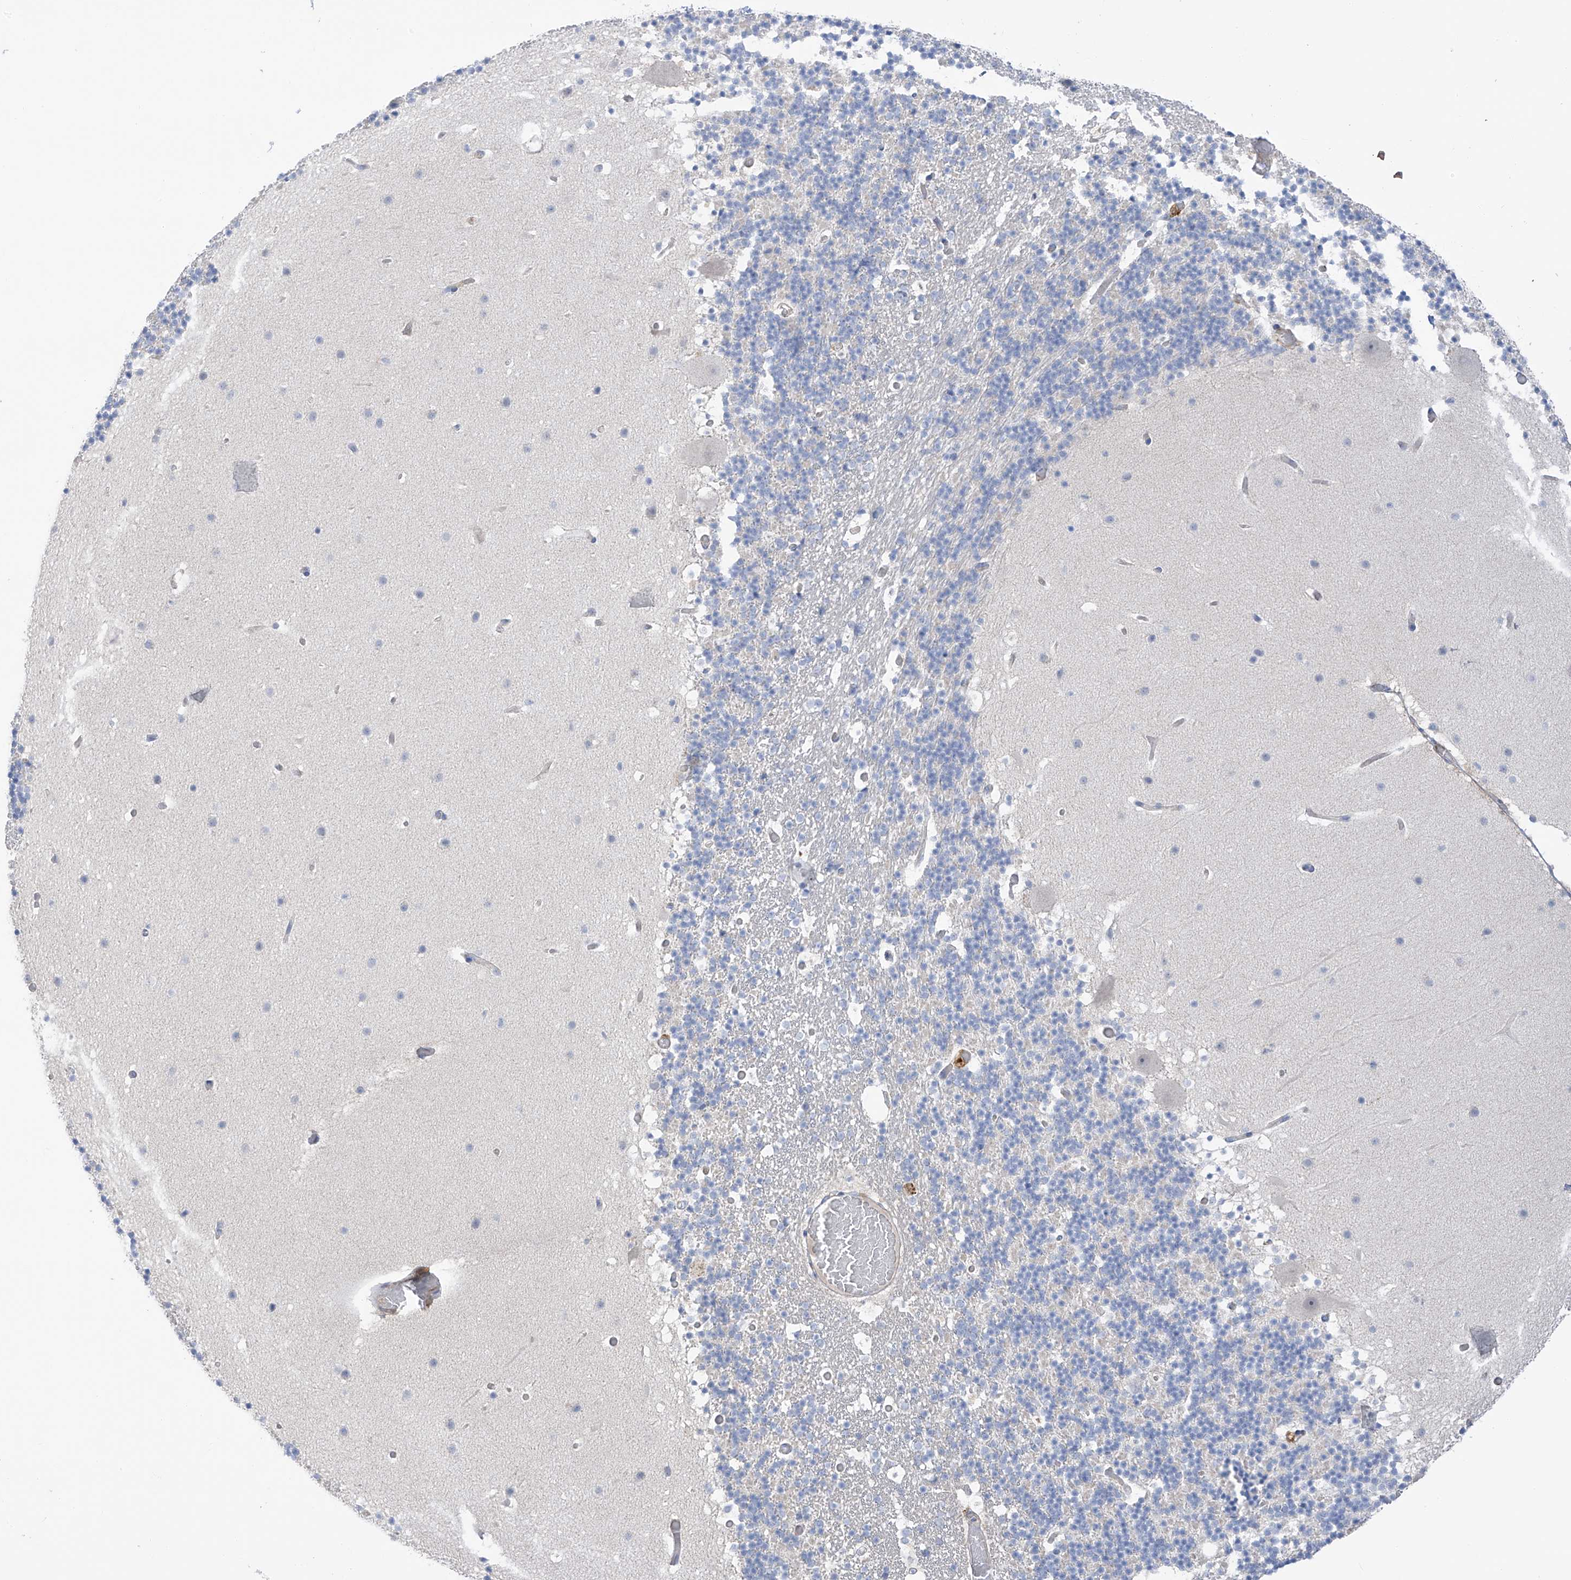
{"staining": {"intensity": "negative", "quantity": "none", "location": "none"}, "tissue": "cerebellum", "cell_type": "Cells in granular layer", "image_type": "normal", "snomed": [{"axis": "morphology", "description": "Normal tissue, NOS"}, {"axis": "topography", "description": "Cerebellum"}], "caption": "Cells in granular layer are negative for protein expression in normal human cerebellum.", "gene": "TAL2", "patient": {"sex": "male", "age": 57}}